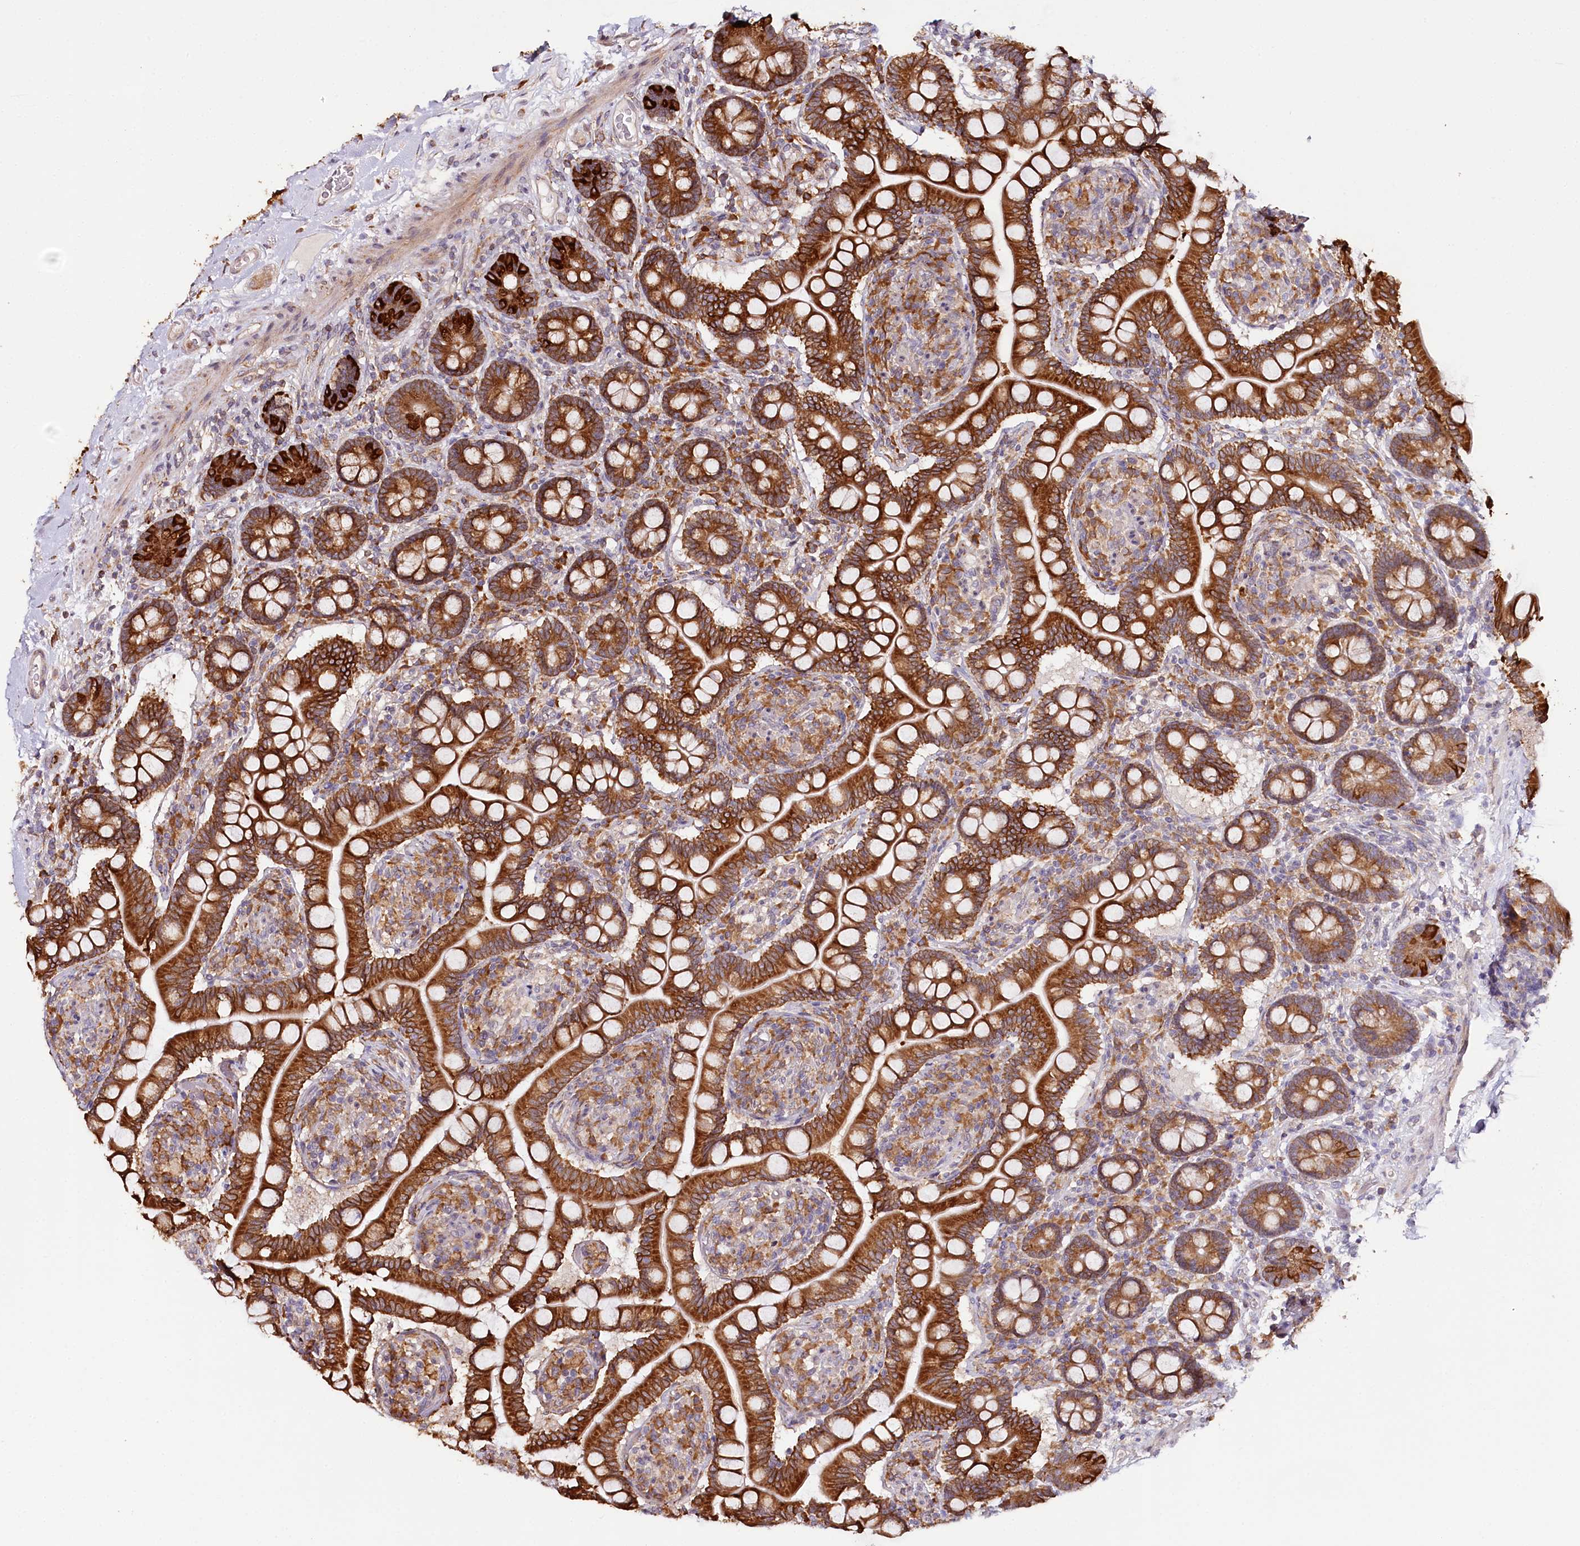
{"staining": {"intensity": "strong", "quantity": ">75%", "location": "cytoplasmic/membranous"}, "tissue": "small intestine", "cell_type": "Glandular cells", "image_type": "normal", "snomed": [{"axis": "morphology", "description": "Normal tissue, NOS"}, {"axis": "topography", "description": "Small intestine"}], "caption": "Immunohistochemistry (DAB (3,3'-diaminobenzidine)) staining of normal human small intestine displays strong cytoplasmic/membranous protein positivity in approximately >75% of glandular cells. The staining is performed using DAB (3,3'-diaminobenzidine) brown chromogen to label protein expression. The nuclei are counter-stained blue using hematoxylin.", "gene": "VEGFA", "patient": {"sex": "female", "age": 64}}